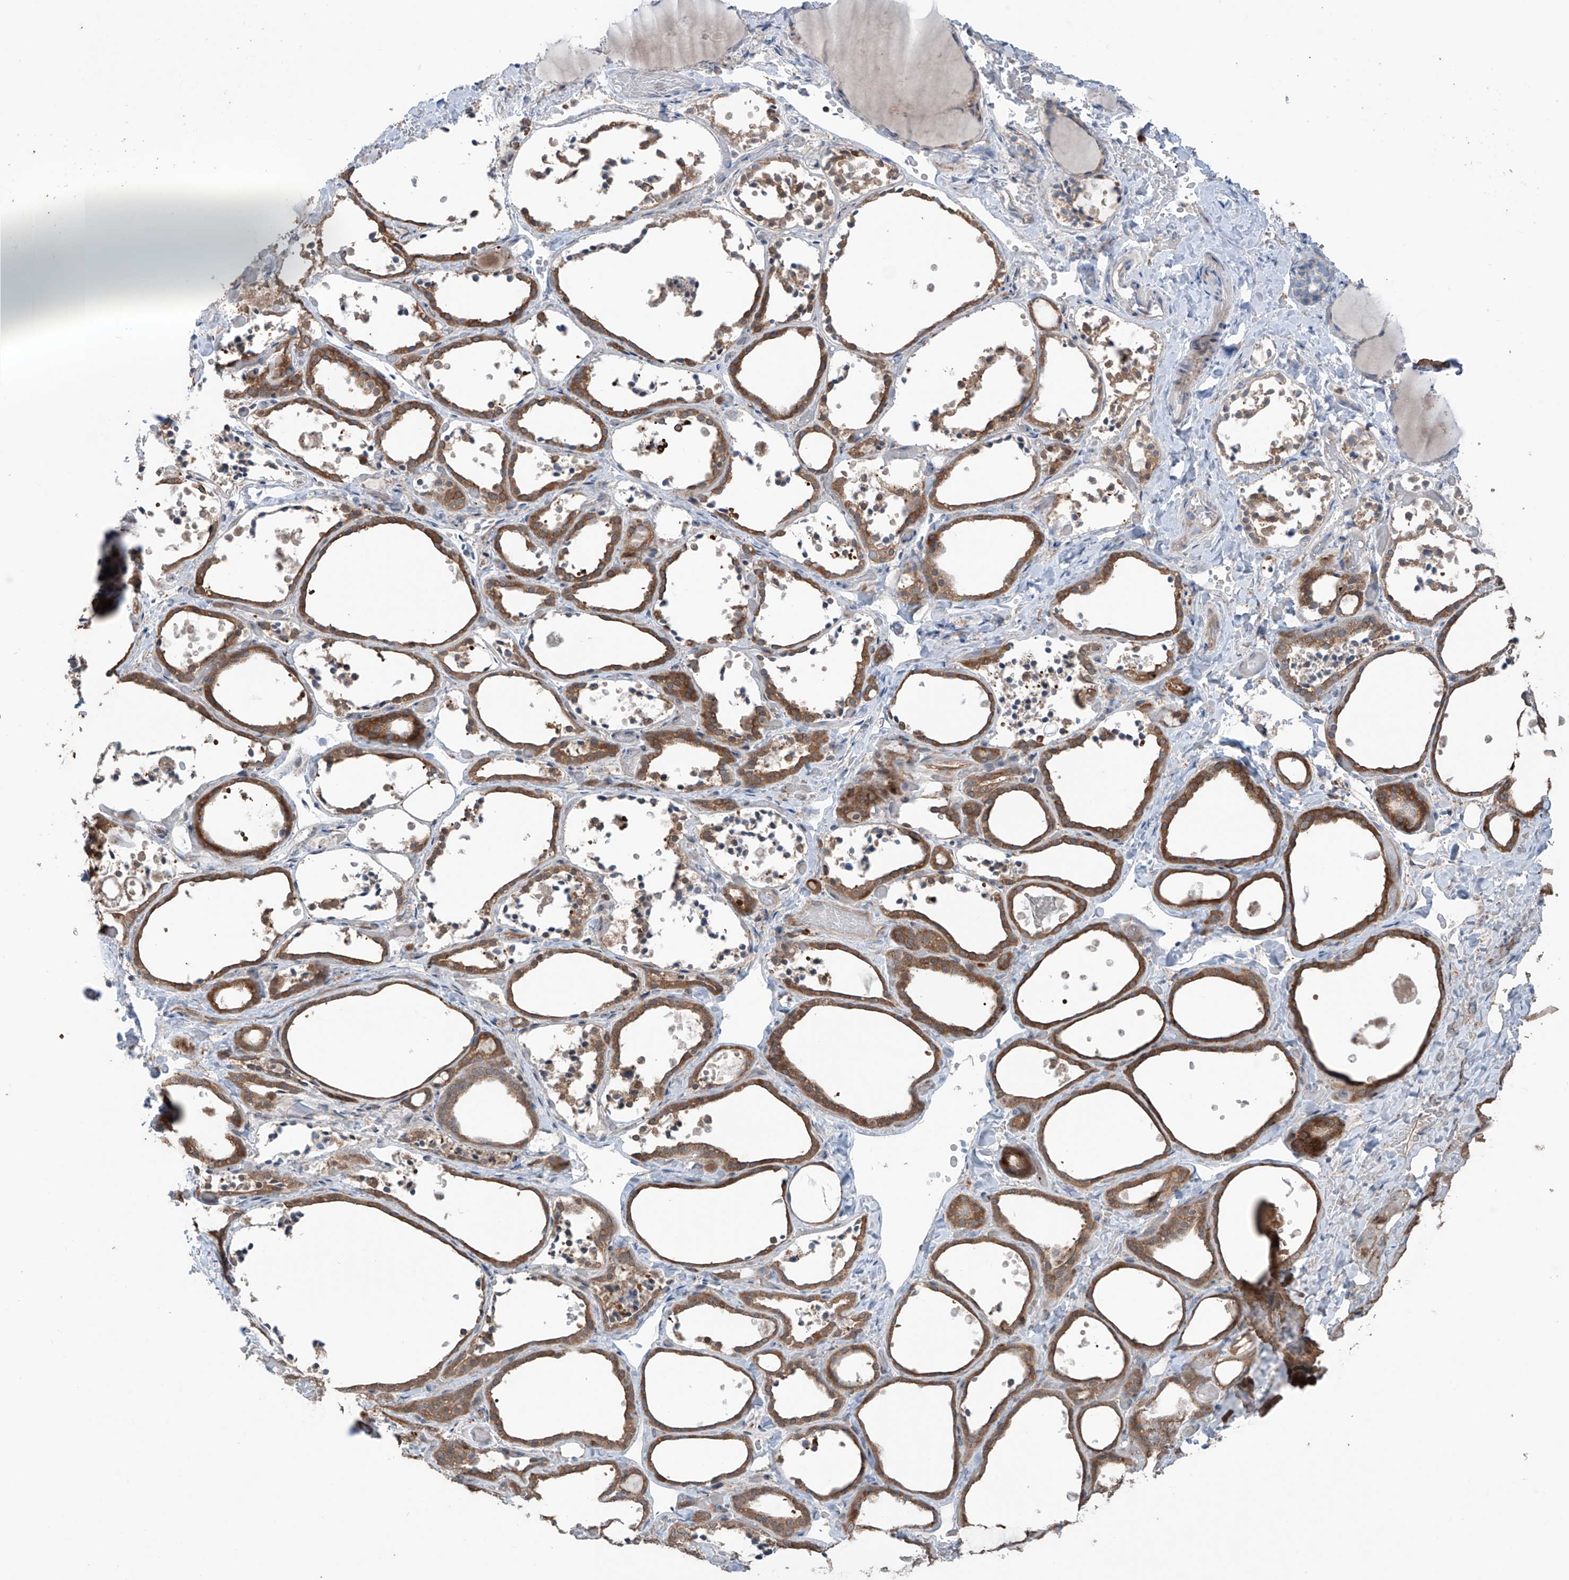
{"staining": {"intensity": "moderate", "quantity": ">75%", "location": "cytoplasmic/membranous"}, "tissue": "thyroid gland", "cell_type": "Glandular cells", "image_type": "normal", "snomed": [{"axis": "morphology", "description": "Normal tissue, NOS"}, {"axis": "topography", "description": "Thyroid gland"}], "caption": "Thyroid gland stained for a protein shows moderate cytoplasmic/membranous positivity in glandular cells. (DAB (3,3'-diaminobenzidine) IHC with brightfield microscopy, high magnification).", "gene": "SAMD3", "patient": {"sex": "female", "age": 44}}